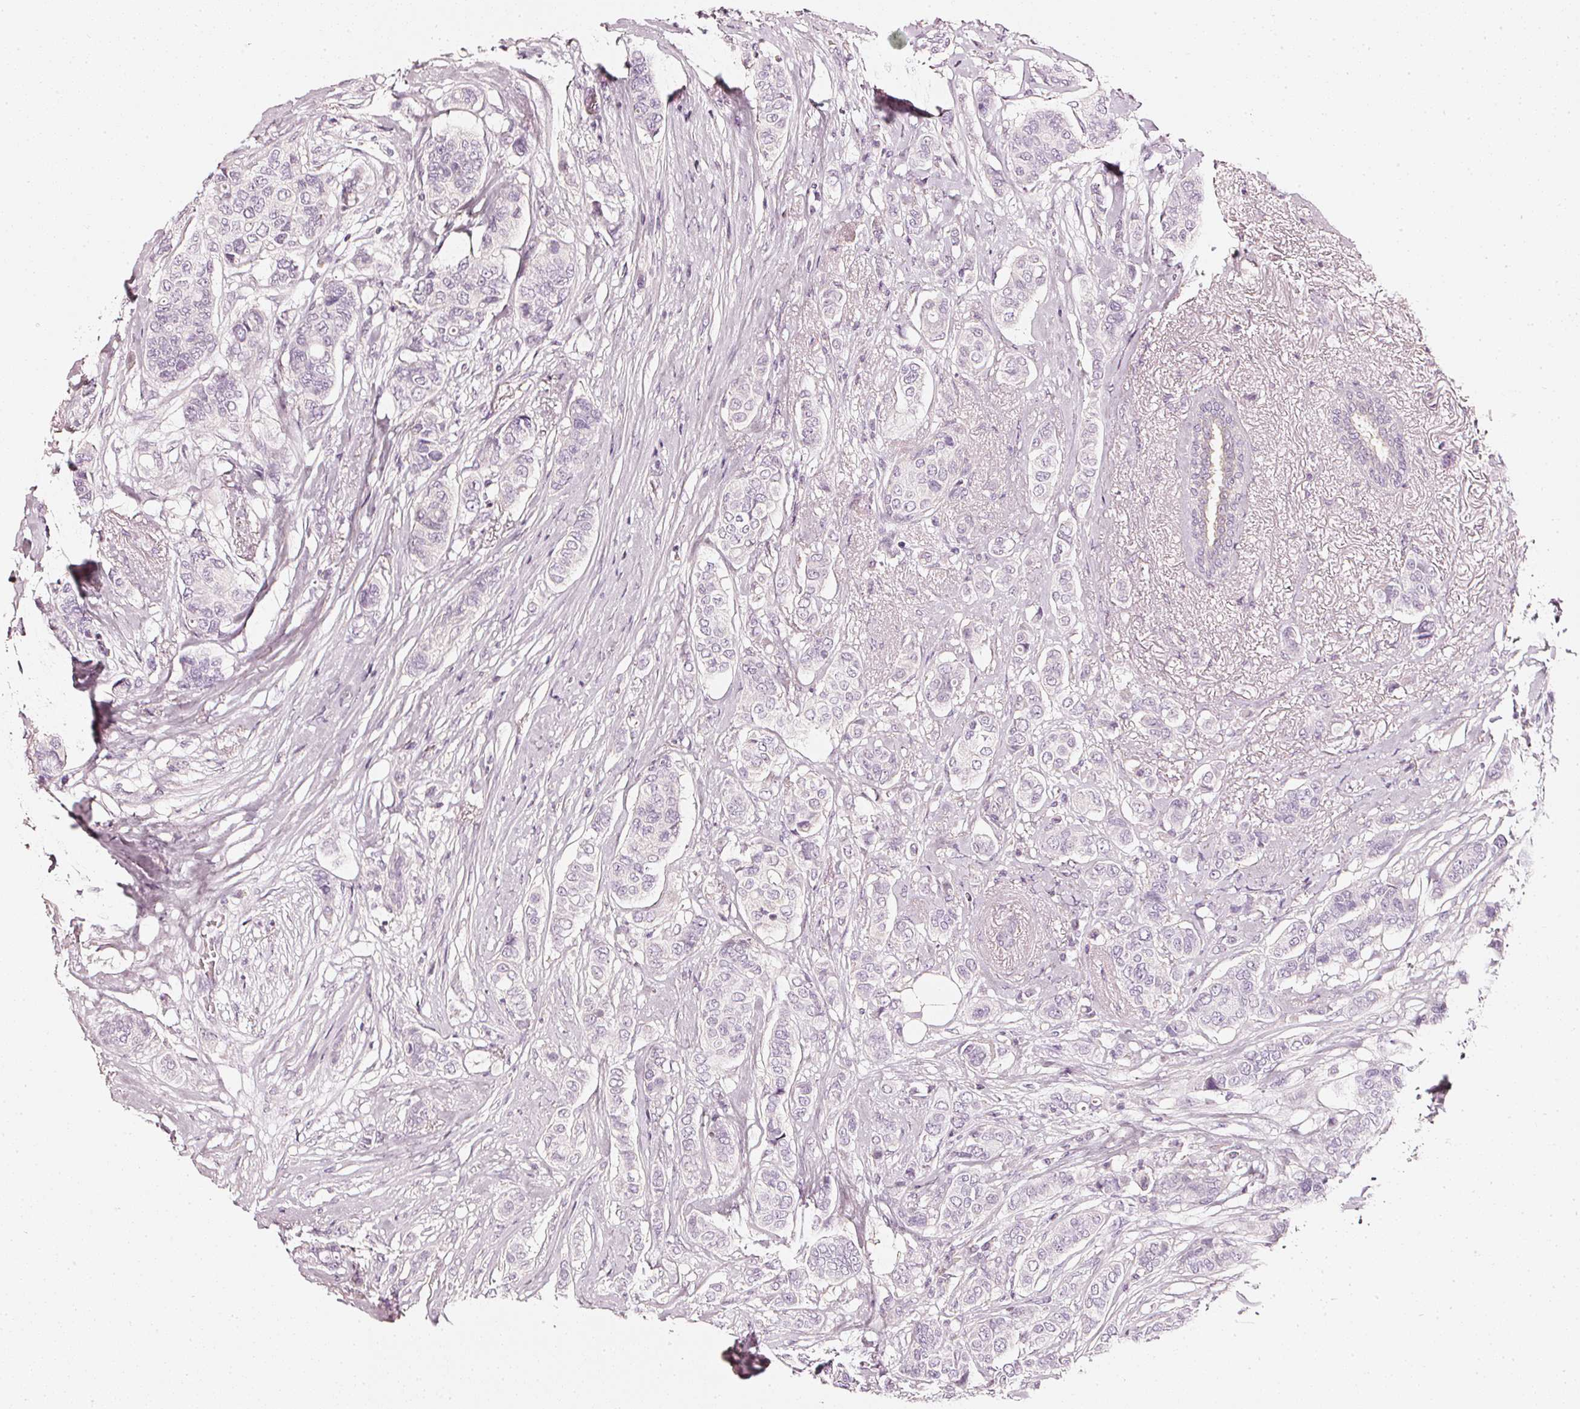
{"staining": {"intensity": "negative", "quantity": "none", "location": "none"}, "tissue": "breast cancer", "cell_type": "Tumor cells", "image_type": "cancer", "snomed": [{"axis": "morphology", "description": "Lobular carcinoma"}, {"axis": "topography", "description": "Breast"}], "caption": "High power microscopy image of an IHC photomicrograph of breast cancer (lobular carcinoma), revealing no significant expression in tumor cells. Nuclei are stained in blue.", "gene": "CNP", "patient": {"sex": "female", "age": 51}}